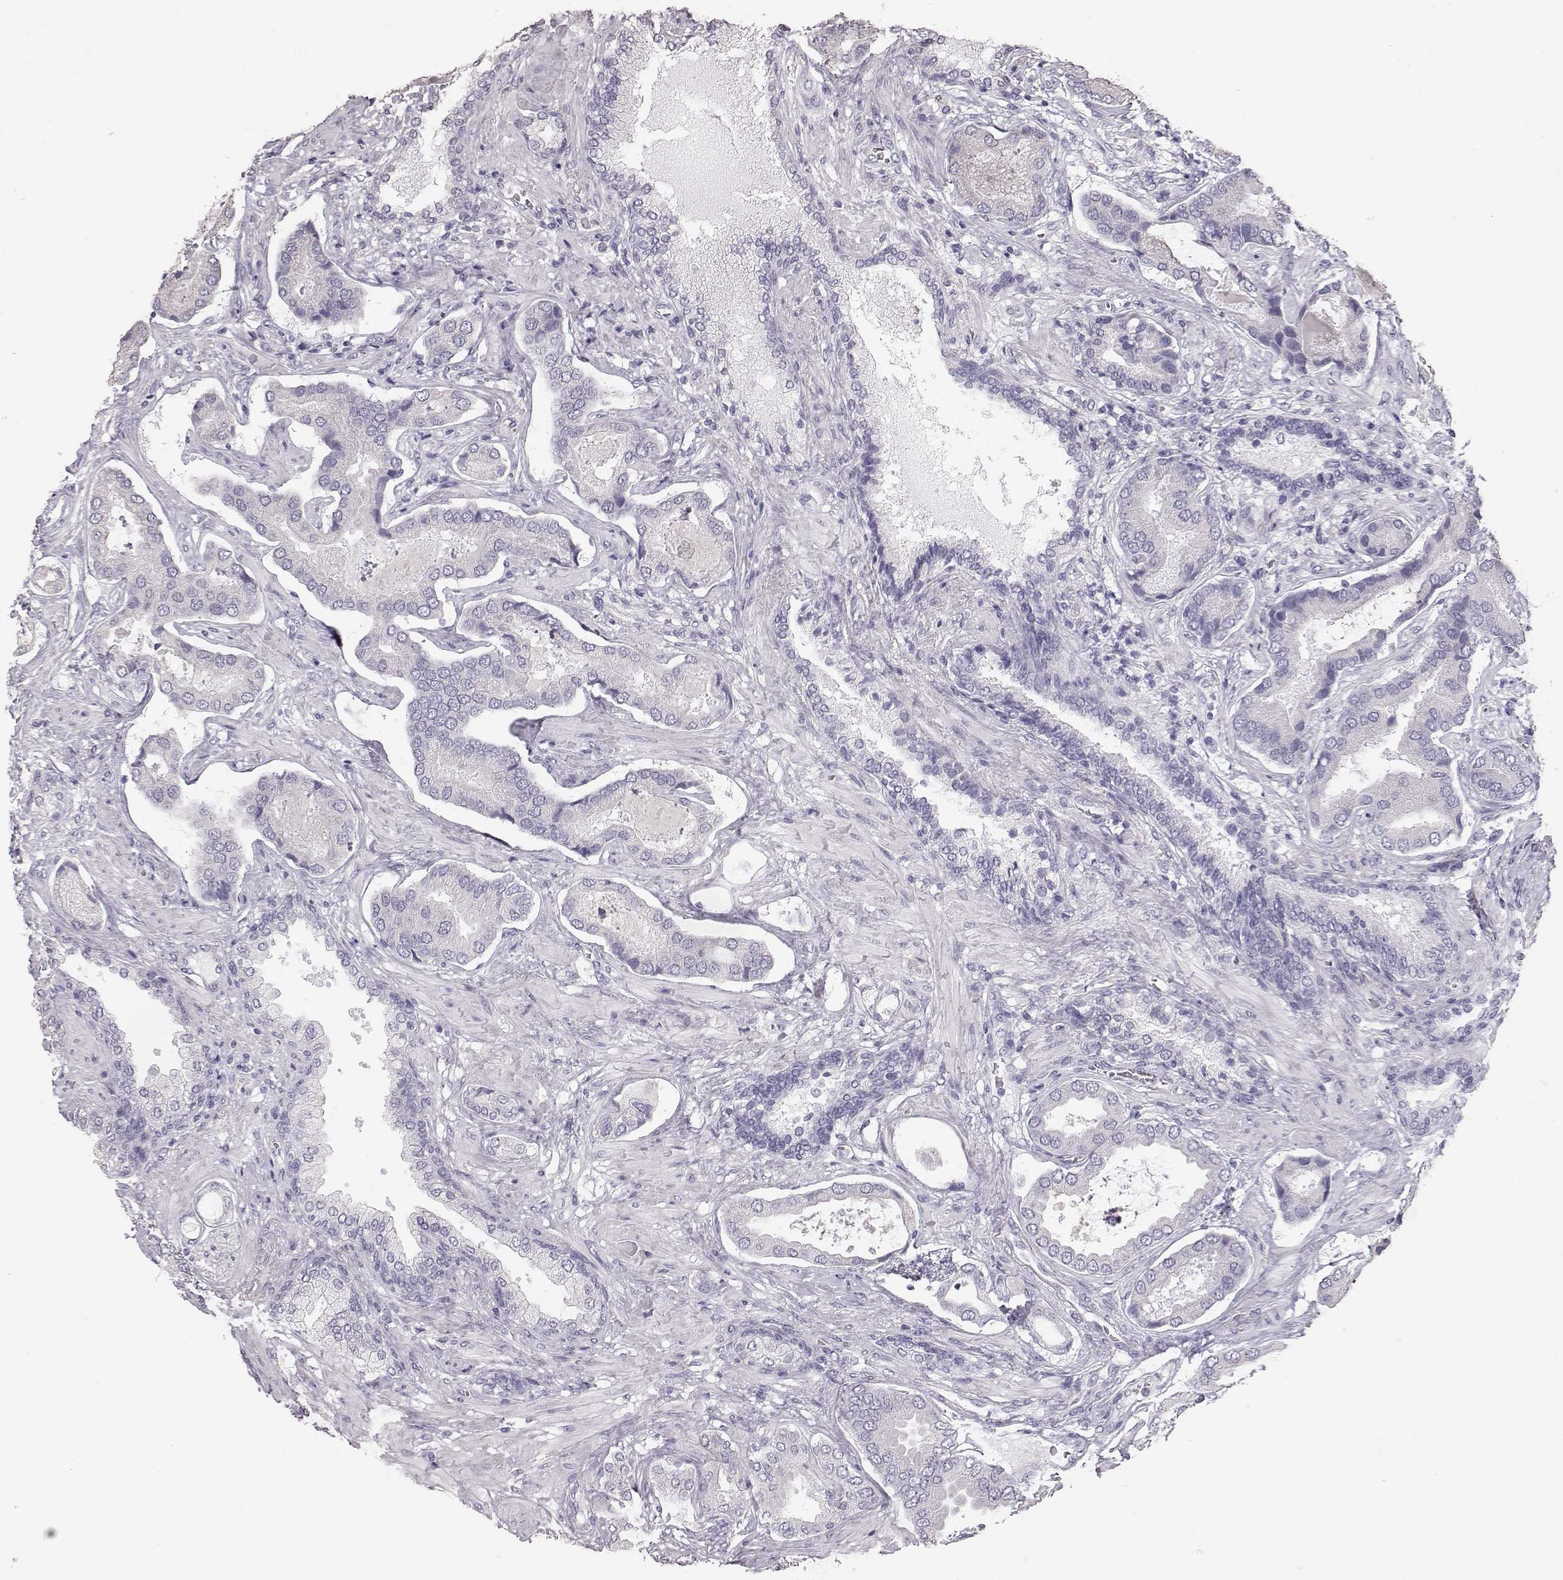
{"staining": {"intensity": "negative", "quantity": "none", "location": "none"}, "tissue": "prostate cancer", "cell_type": "Tumor cells", "image_type": "cancer", "snomed": [{"axis": "morphology", "description": "Adenocarcinoma, NOS"}, {"axis": "topography", "description": "Prostate"}], "caption": "There is no significant staining in tumor cells of adenocarcinoma (prostate).", "gene": "KRT33A", "patient": {"sex": "male", "age": 64}}